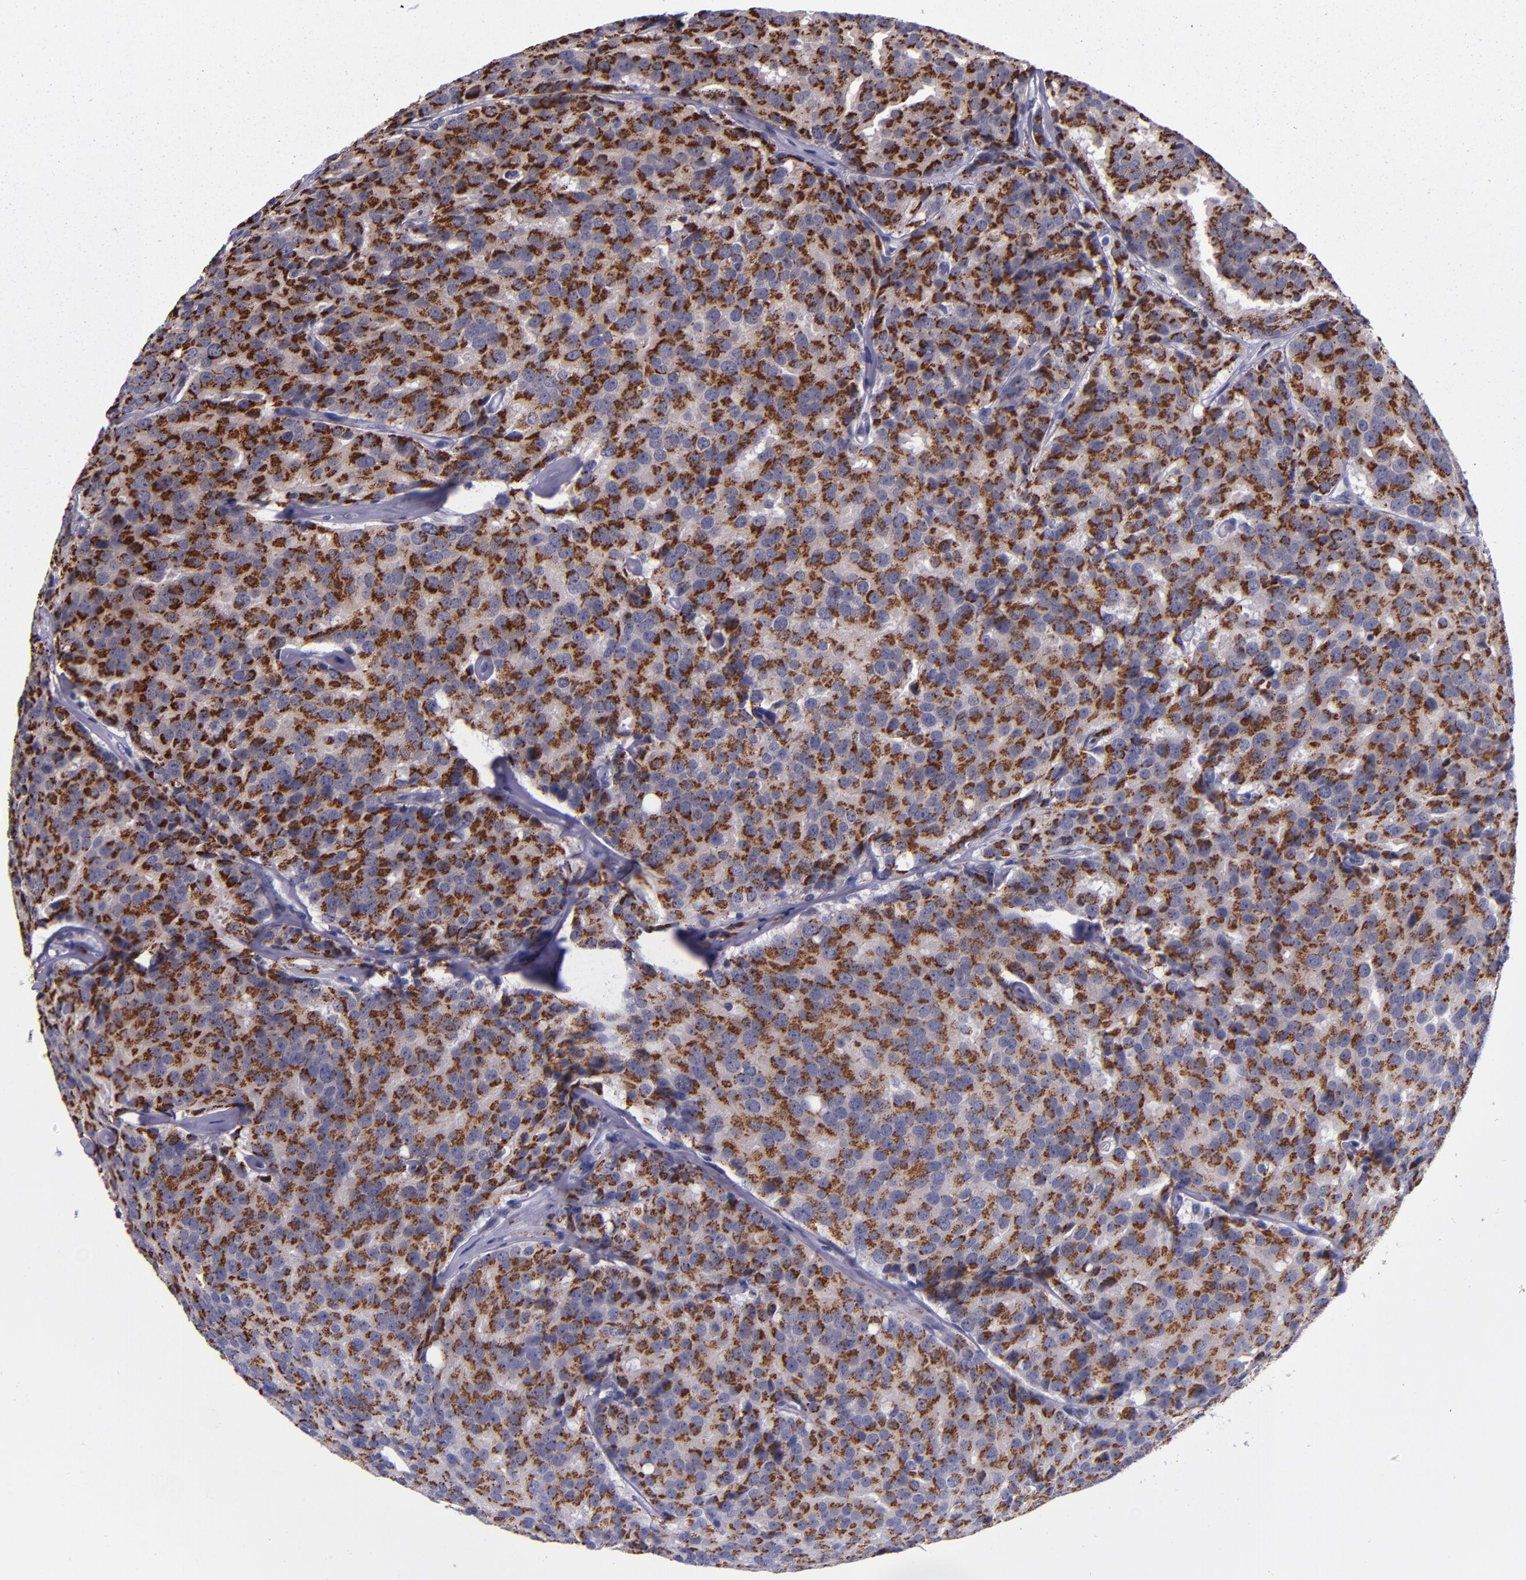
{"staining": {"intensity": "strong", "quantity": ">75%", "location": "cytoplasmic/membranous"}, "tissue": "prostate cancer", "cell_type": "Tumor cells", "image_type": "cancer", "snomed": [{"axis": "morphology", "description": "Adenocarcinoma, High grade"}, {"axis": "topography", "description": "Prostate"}], "caption": "There is high levels of strong cytoplasmic/membranous positivity in tumor cells of high-grade adenocarcinoma (prostate), as demonstrated by immunohistochemical staining (brown color).", "gene": "RAB41", "patient": {"sex": "male", "age": 64}}